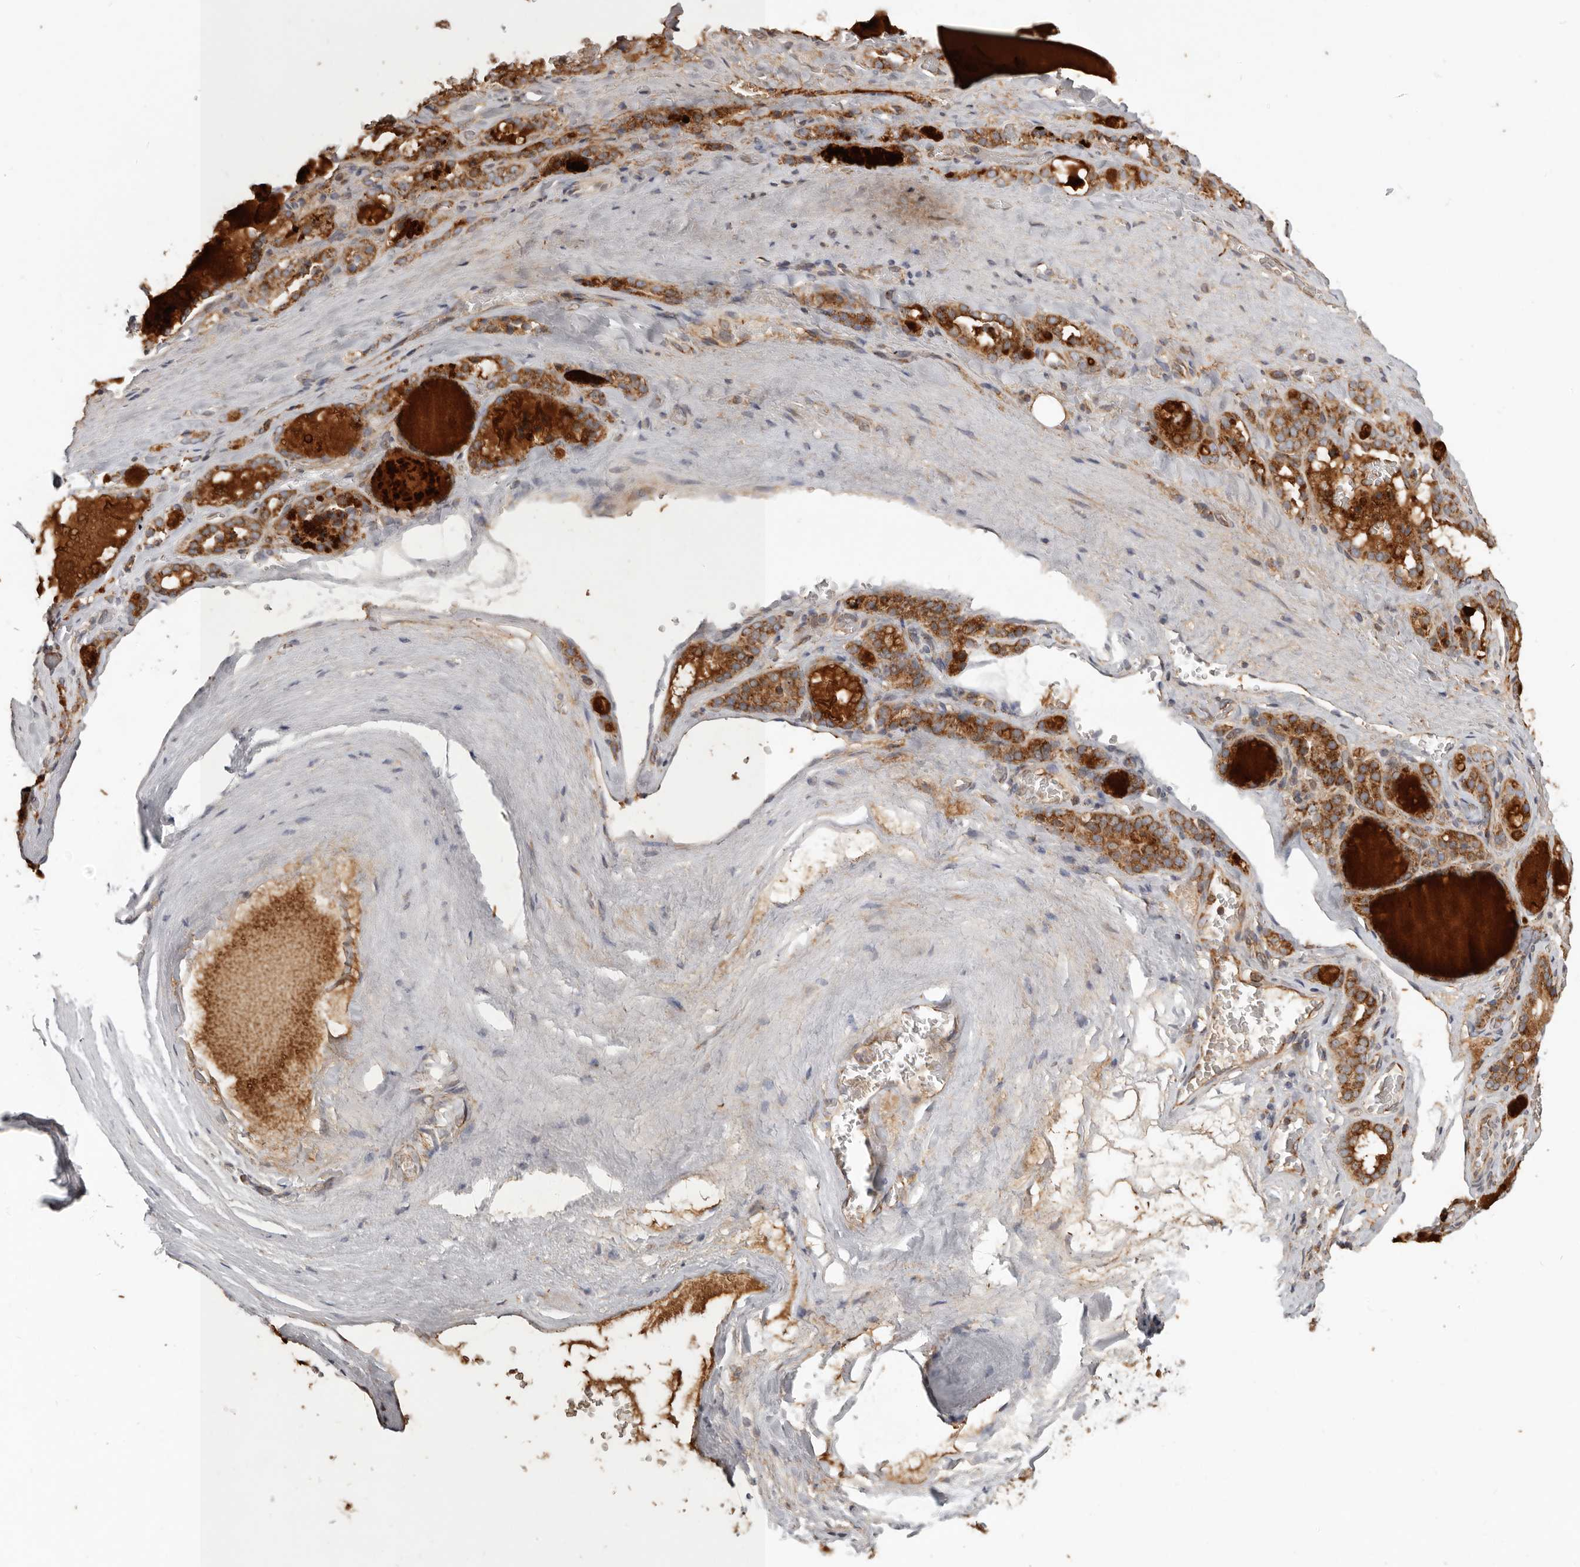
{"staining": {"intensity": "strong", "quantity": ">75%", "location": "cytoplasmic/membranous"}, "tissue": "thyroid gland", "cell_type": "Glandular cells", "image_type": "normal", "snomed": [{"axis": "morphology", "description": "Normal tissue, NOS"}, {"axis": "topography", "description": "Thyroid gland"}], "caption": "Thyroid gland stained with DAB (3,3'-diaminobenzidine) immunohistochemistry (IHC) reveals high levels of strong cytoplasmic/membranous positivity in approximately >75% of glandular cells. The protein of interest is shown in brown color, while the nuclei are stained blue.", "gene": "MRPS10", "patient": {"sex": "female", "age": 22}}